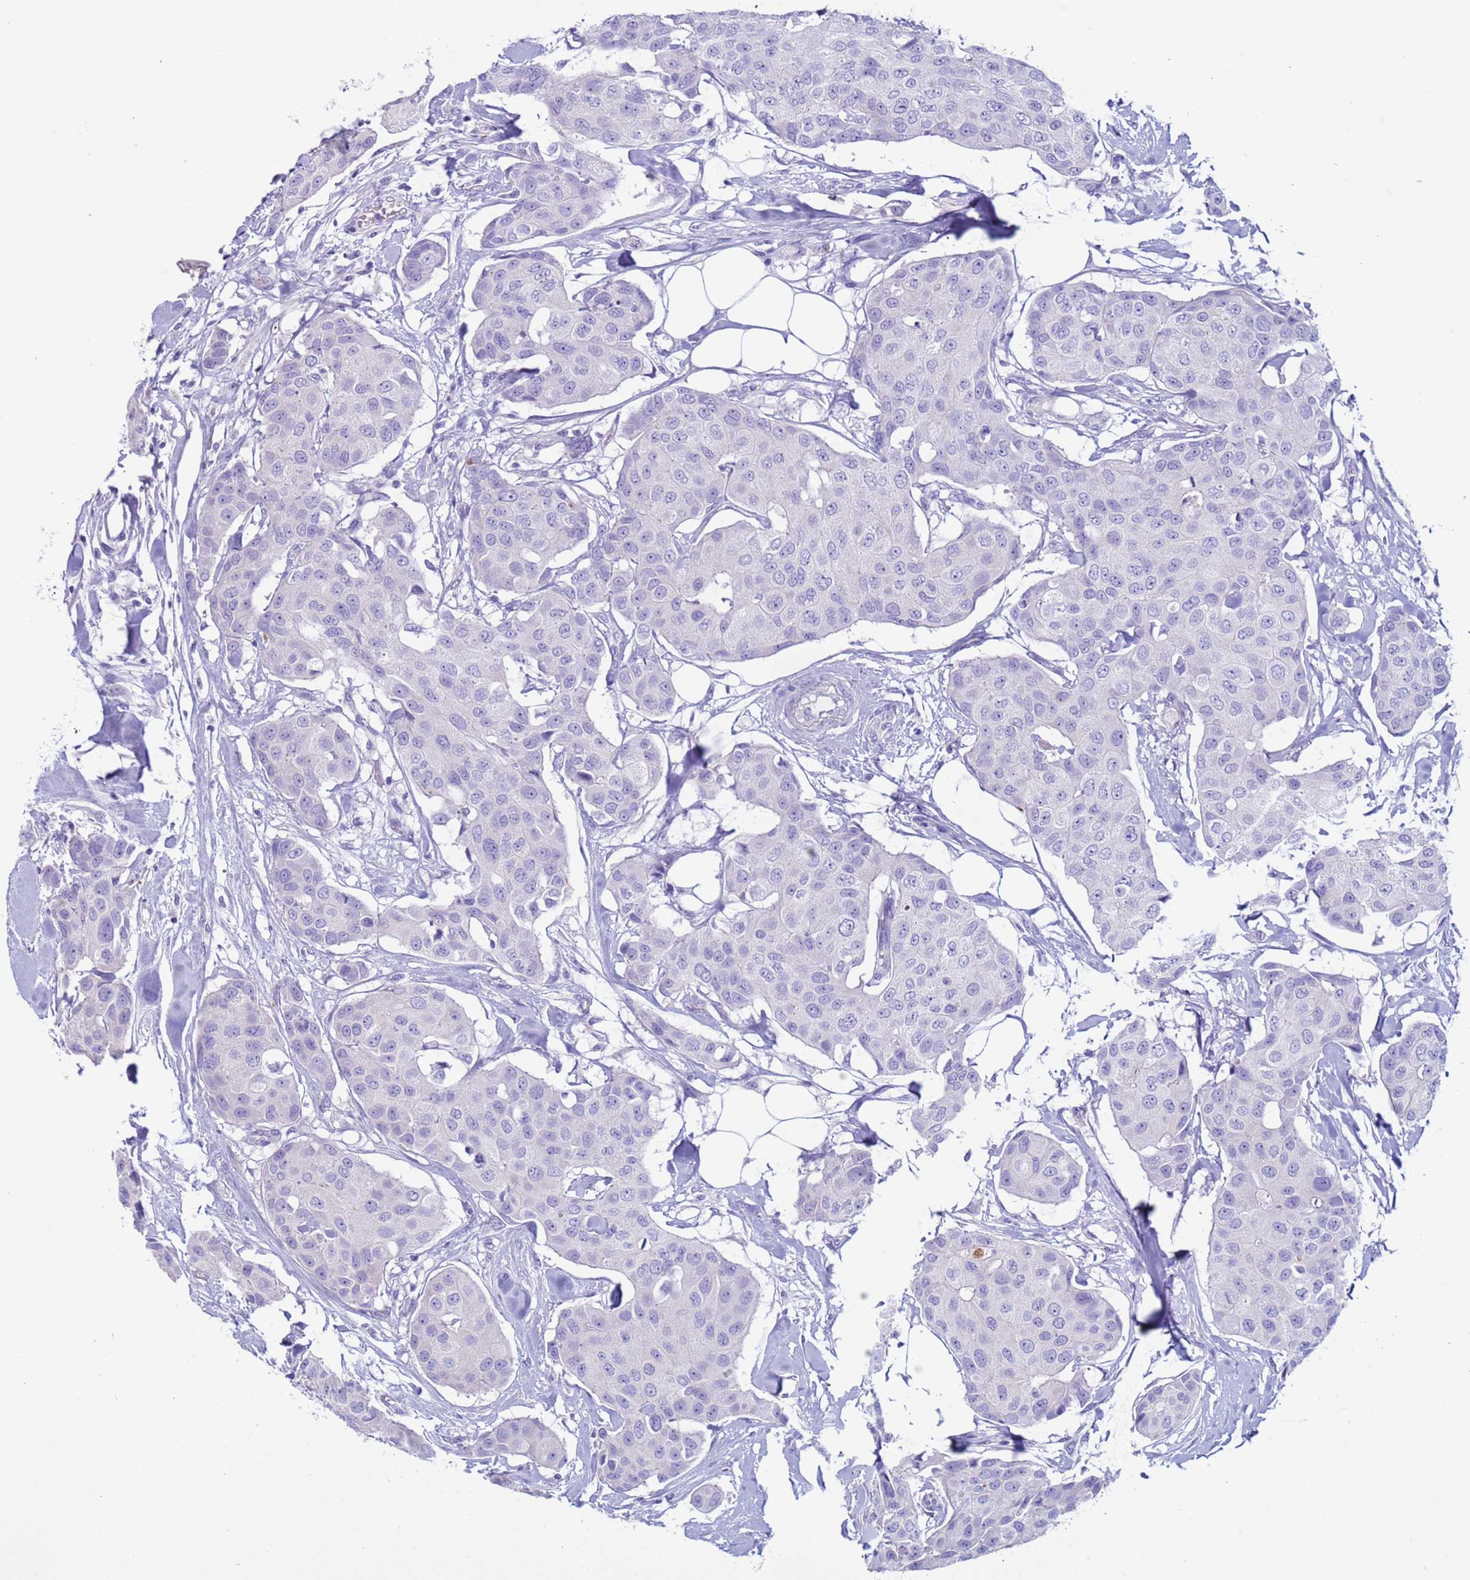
{"staining": {"intensity": "negative", "quantity": "none", "location": "none"}, "tissue": "breast cancer", "cell_type": "Tumor cells", "image_type": "cancer", "snomed": [{"axis": "morphology", "description": "Duct carcinoma"}, {"axis": "topography", "description": "Breast"}, {"axis": "topography", "description": "Lymph node"}], "caption": "Protein analysis of breast intraductal carcinoma shows no significant expression in tumor cells.", "gene": "CST4", "patient": {"sex": "female", "age": 80}}